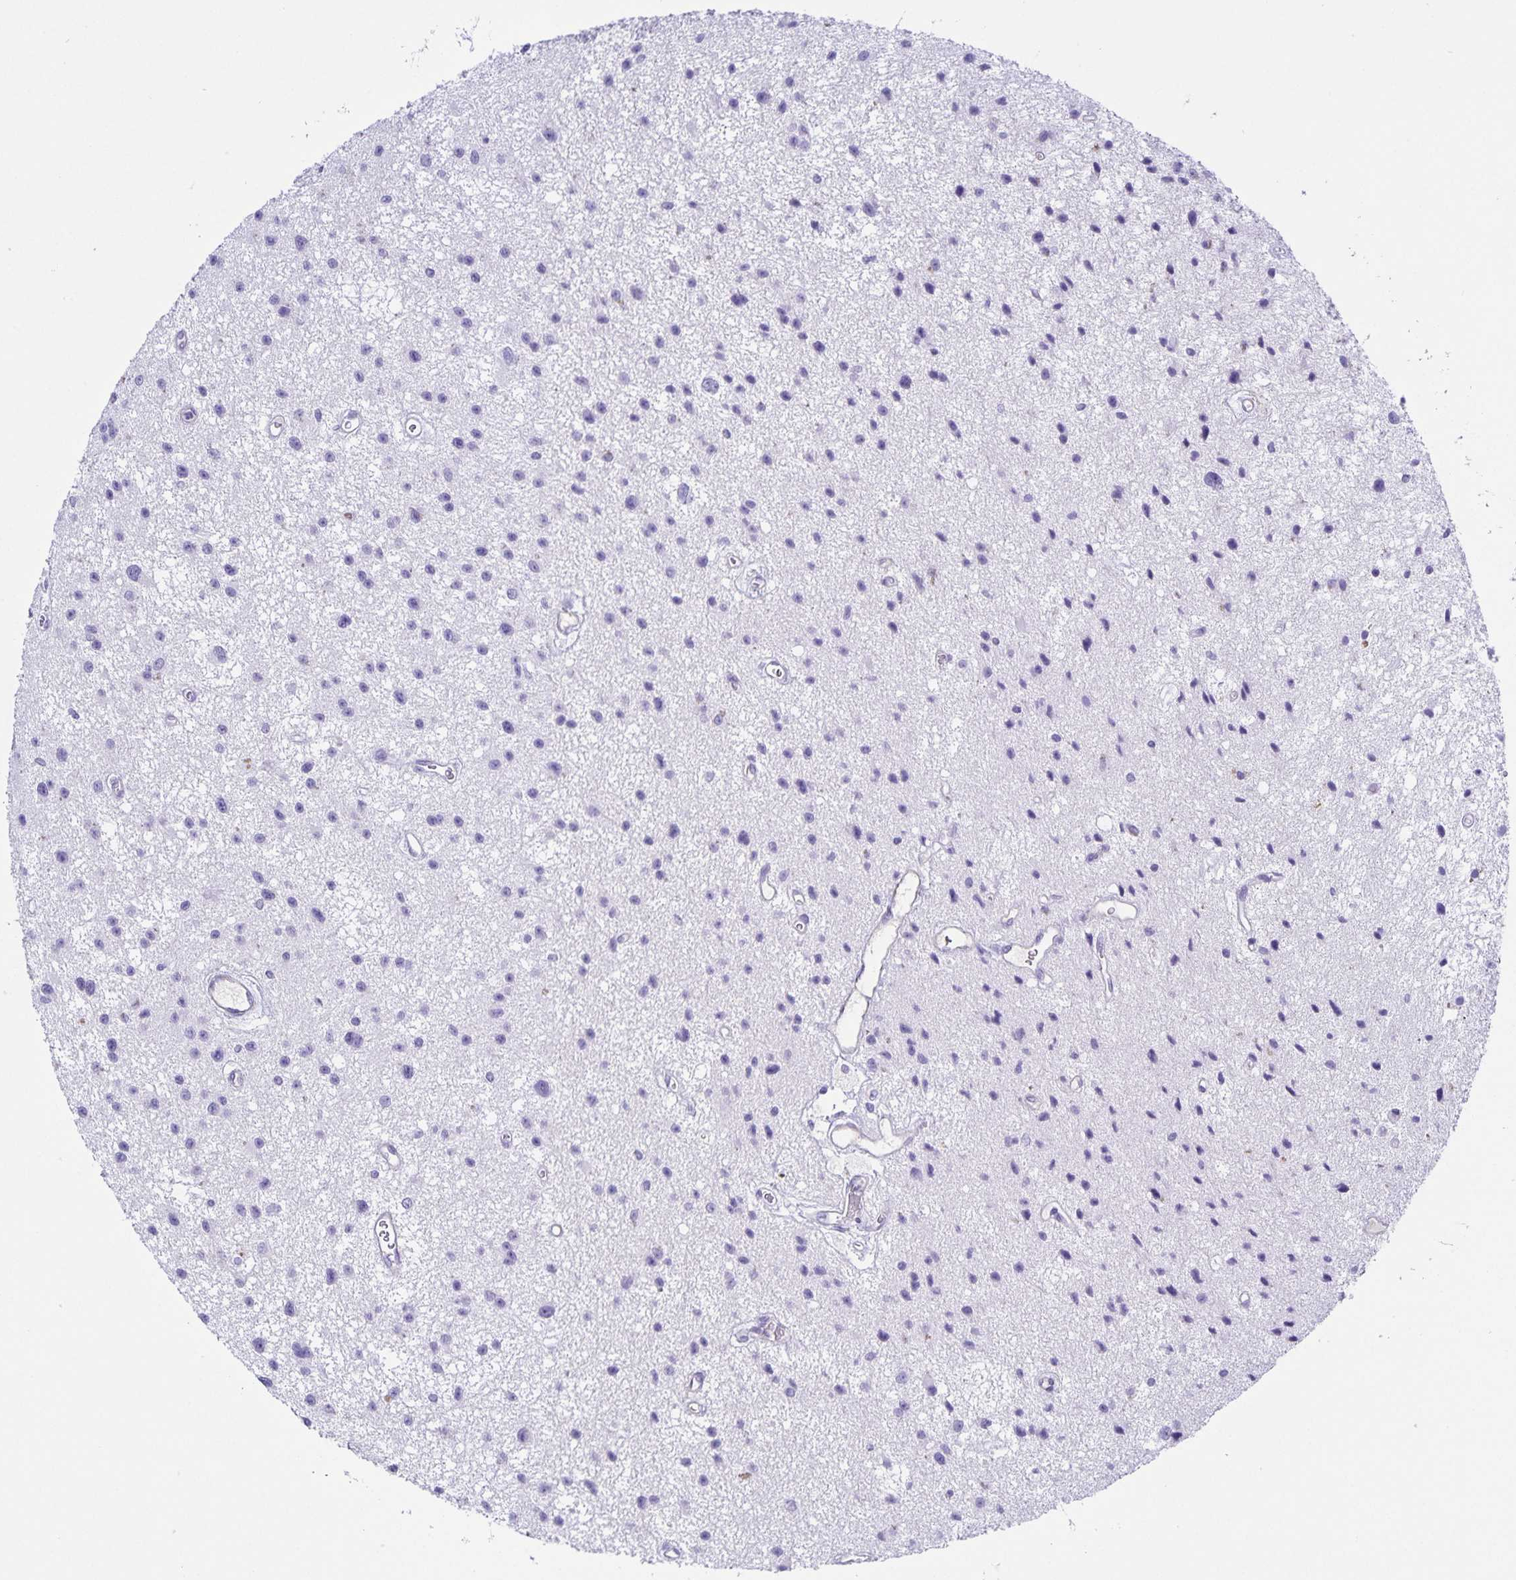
{"staining": {"intensity": "negative", "quantity": "none", "location": "none"}, "tissue": "glioma", "cell_type": "Tumor cells", "image_type": "cancer", "snomed": [{"axis": "morphology", "description": "Glioma, malignant, Low grade"}, {"axis": "topography", "description": "Brain"}], "caption": "Human malignant low-grade glioma stained for a protein using IHC shows no positivity in tumor cells.", "gene": "UBQLN3", "patient": {"sex": "male", "age": 43}}